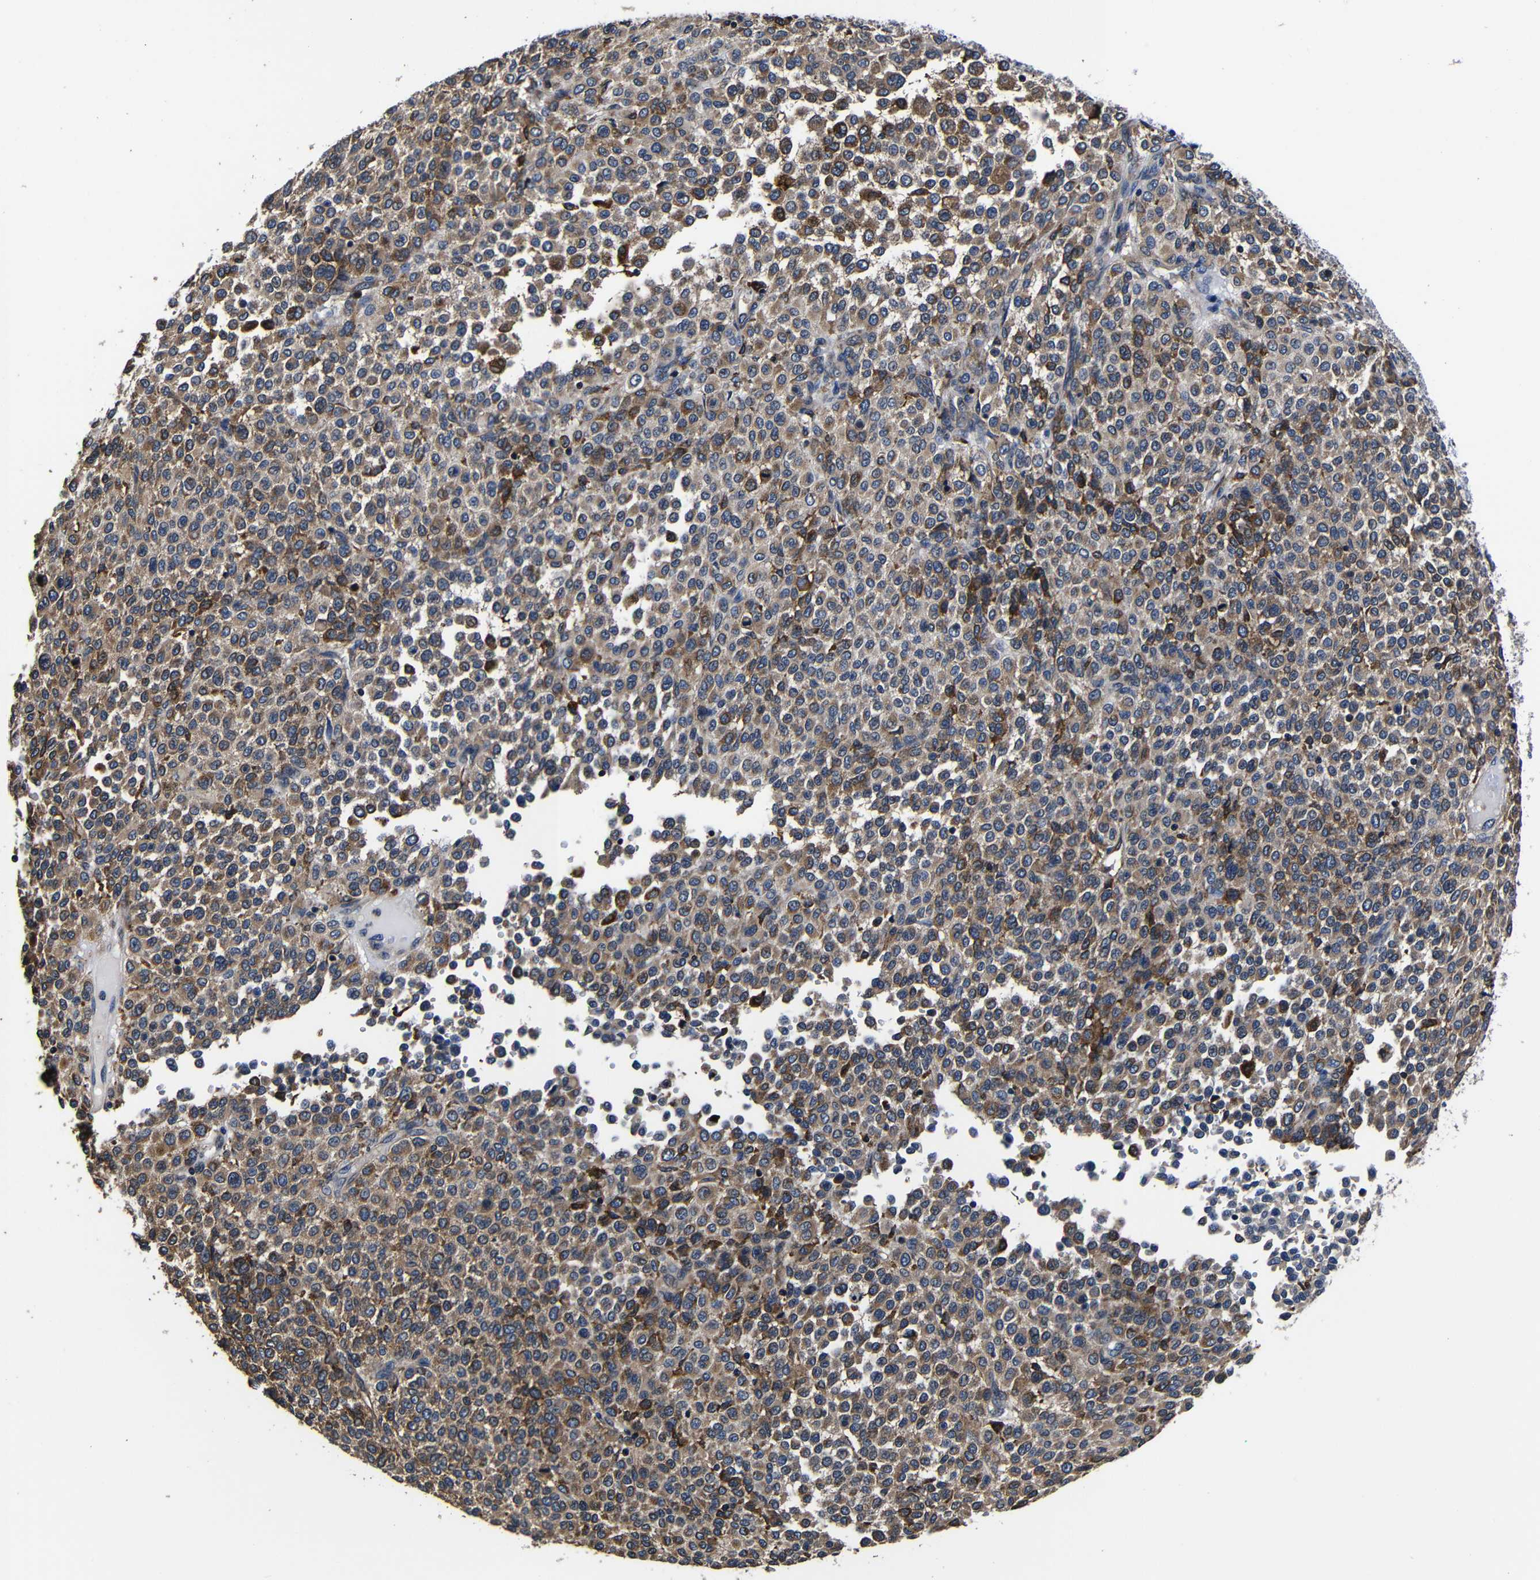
{"staining": {"intensity": "moderate", "quantity": ">75%", "location": "cytoplasmic/membranous"}, "tissue": "melanoma", "cell_type": "Tumor cells", "image_type": "cancer", "snomed": [{"axis": "morphology", "description": "Malignant melanoma, Metastatic site"}, {"axis": "topography", "description": "Pancreas"}], "caption": "Protein positivity by IHC exhibits moderate cytoplasmic/membranous expression in approximately >75% of tumor cells in malignant melanoma (metastatic site).", "gene": "SCN9A", "patient": {"sex": "female", "age": 30}}